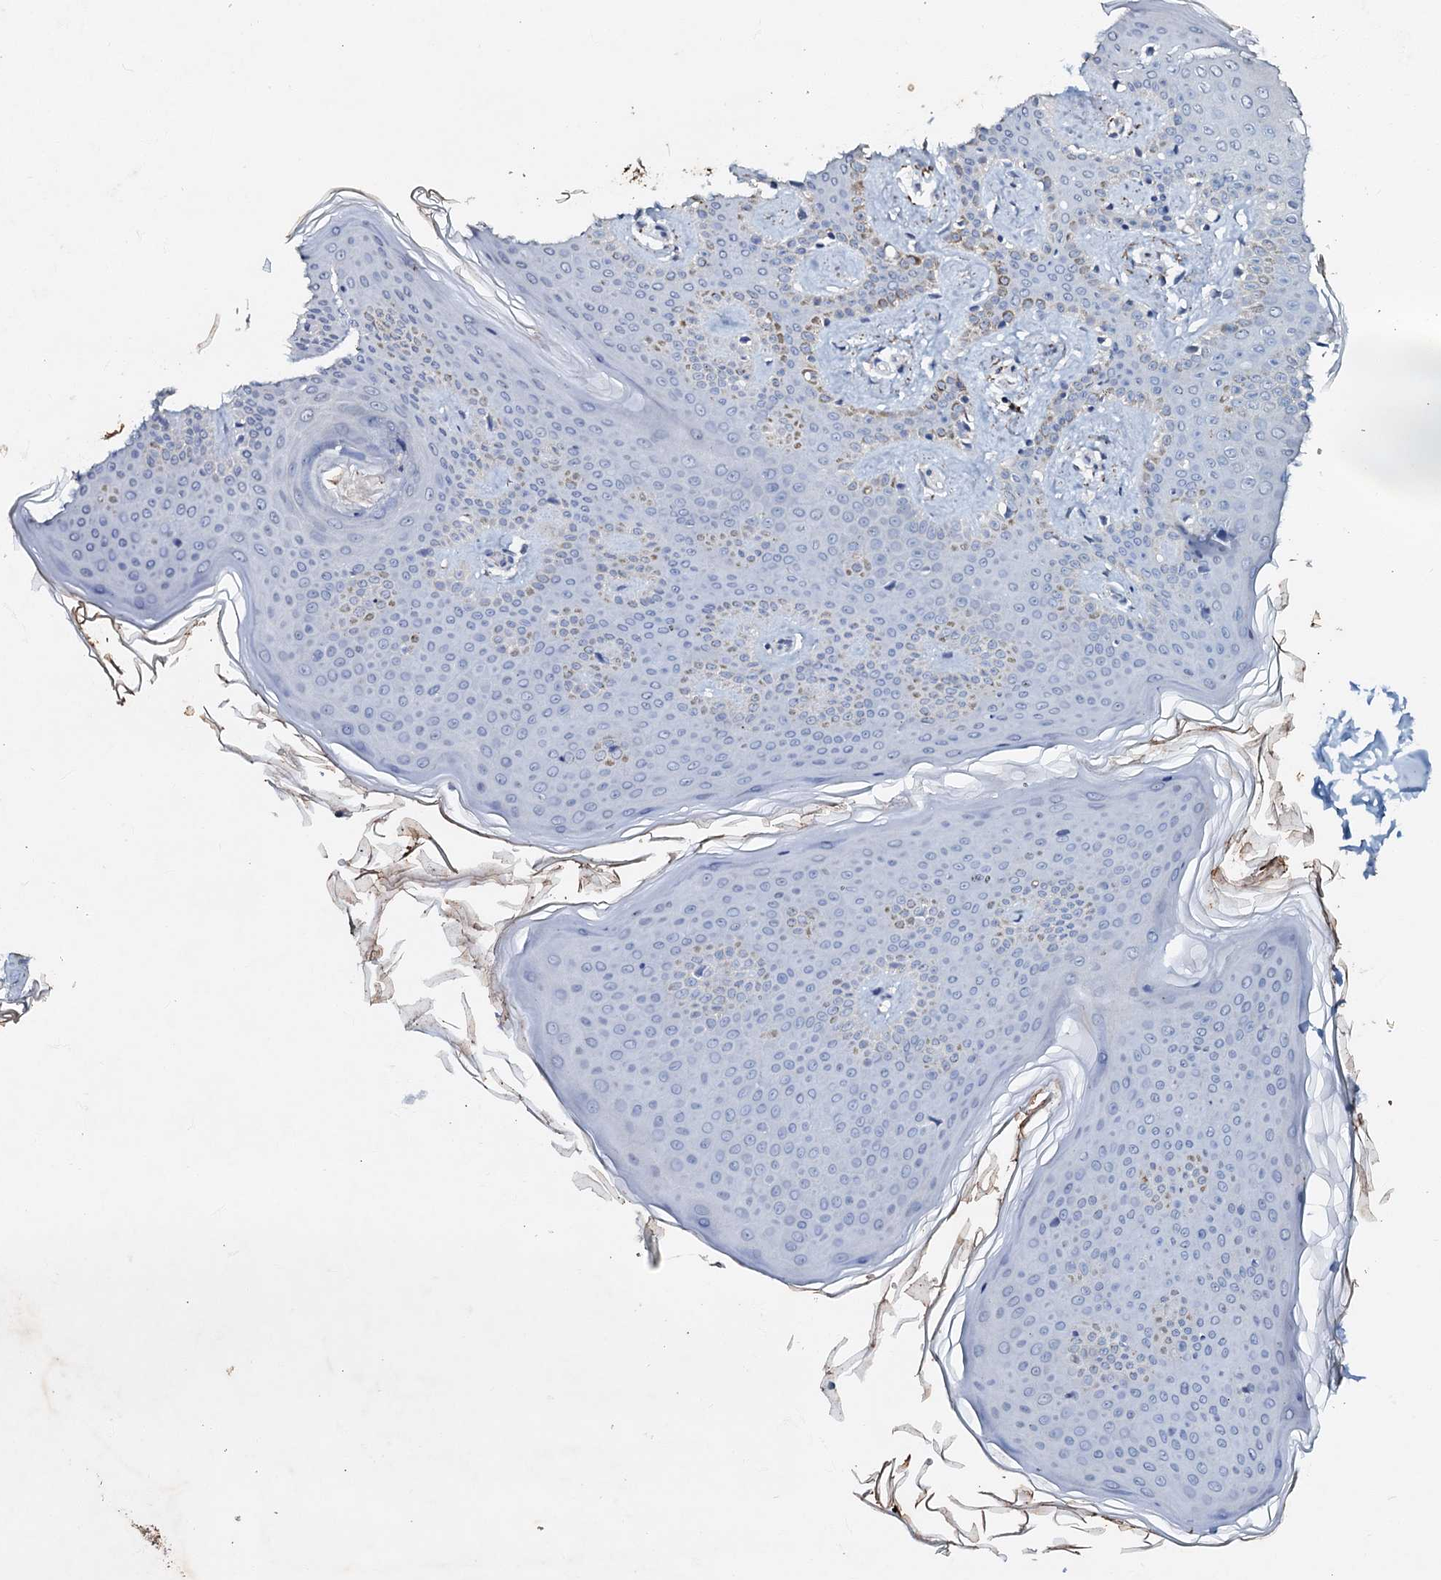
{"staining": {"intensity": "negative", "quantity": "none", "location": "none"}, "tissue": "skin", "cell_type": "Fibroblasts", "image_type": "normal", "snomed": [{"axis": "morphology", "description": "Normal tissue, NOS"}, {"axis": "topography", "description": "Skin"}], "caption": "Photomicrograph shows no protein staining in fibroblasts of benign skin.", "gene": "MANSC4", "patient": {"sex": "male", "age": 36}}